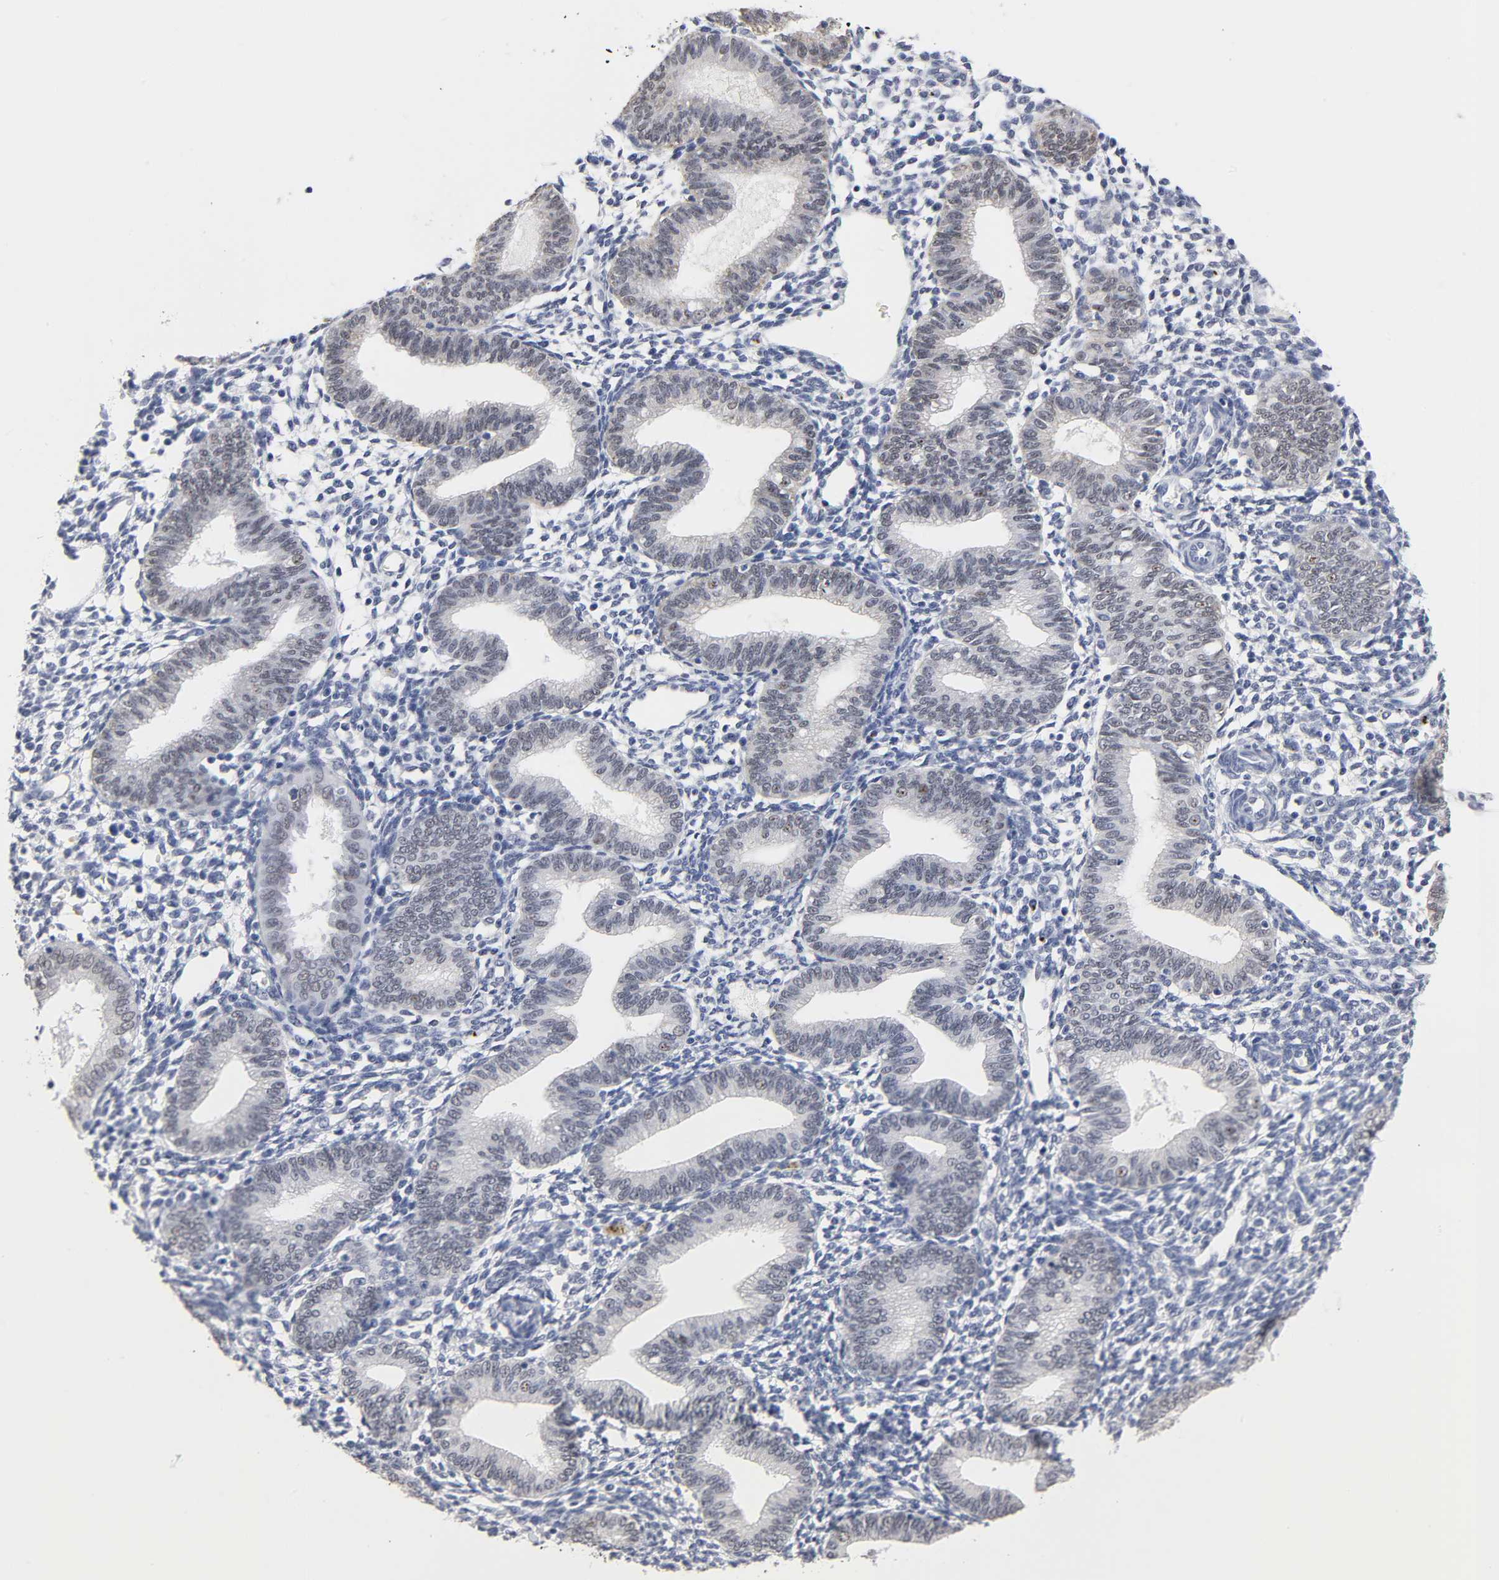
{"staining": {"intensity": "negative", "quantity": "none", "location": "none"}, "tissue": "endometrium", "cell_type": "Cells in endometrial stroma", "image_type": "normal", "snomed": [{"axis": "morphology", "description": "Normal tissue, NOS"}, {"axis": "topography", "description": "Endometrium"}], "caption": "Protein analysis of normal endometrium exhibits no significant expression in cells in endometrial stroma. Brightfield microscopy of immunohistochemistry (IHC) stained with DAB (brown) and hematoxylin (blue), captured at high magnification.", "gene": "GRHL2", "patient": {"sex": "female", "age": 61}}